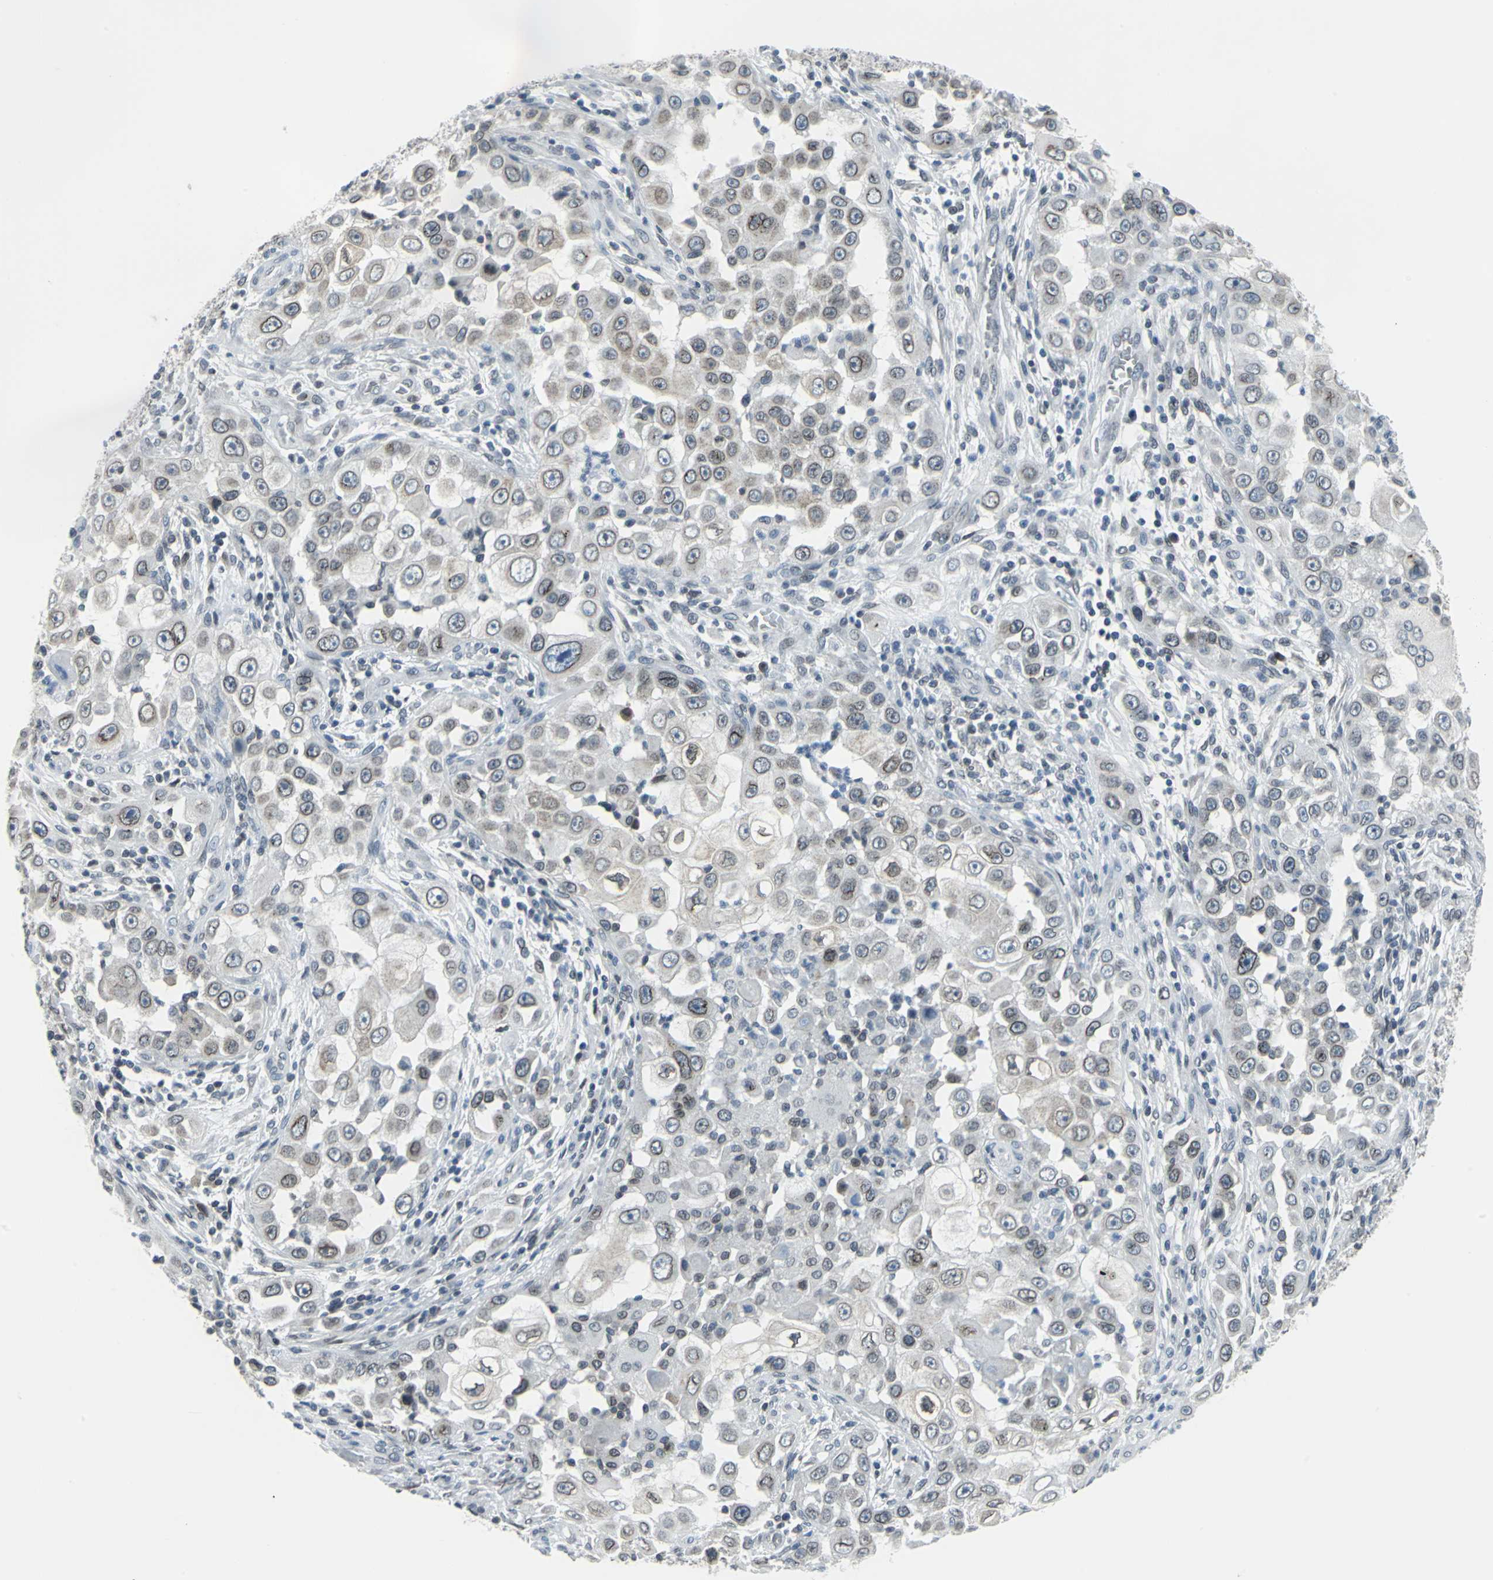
{"staining": {"intensity": "moderate", "quantity": "25%-75%", "location": "cytoplasmic/membranous,nuclear"}, "tissue": "head and neck cancer", "cell_type": "Tumor cells", "image_type": "cancer", "snomed": [{"axis": "morphology", "description": "Carcinoma, NOS"}, {"axis": "topography", "description": "Head-Neck"}], "caption": "Tumor cells show medium levels of moderate cytoplasmic/membranous and nuclear expression in about 25%-75% of cells in head and neck cancer (carcinoma).", "gene": "SNUPN", "patient": {"sex": "male", "age": 87}}